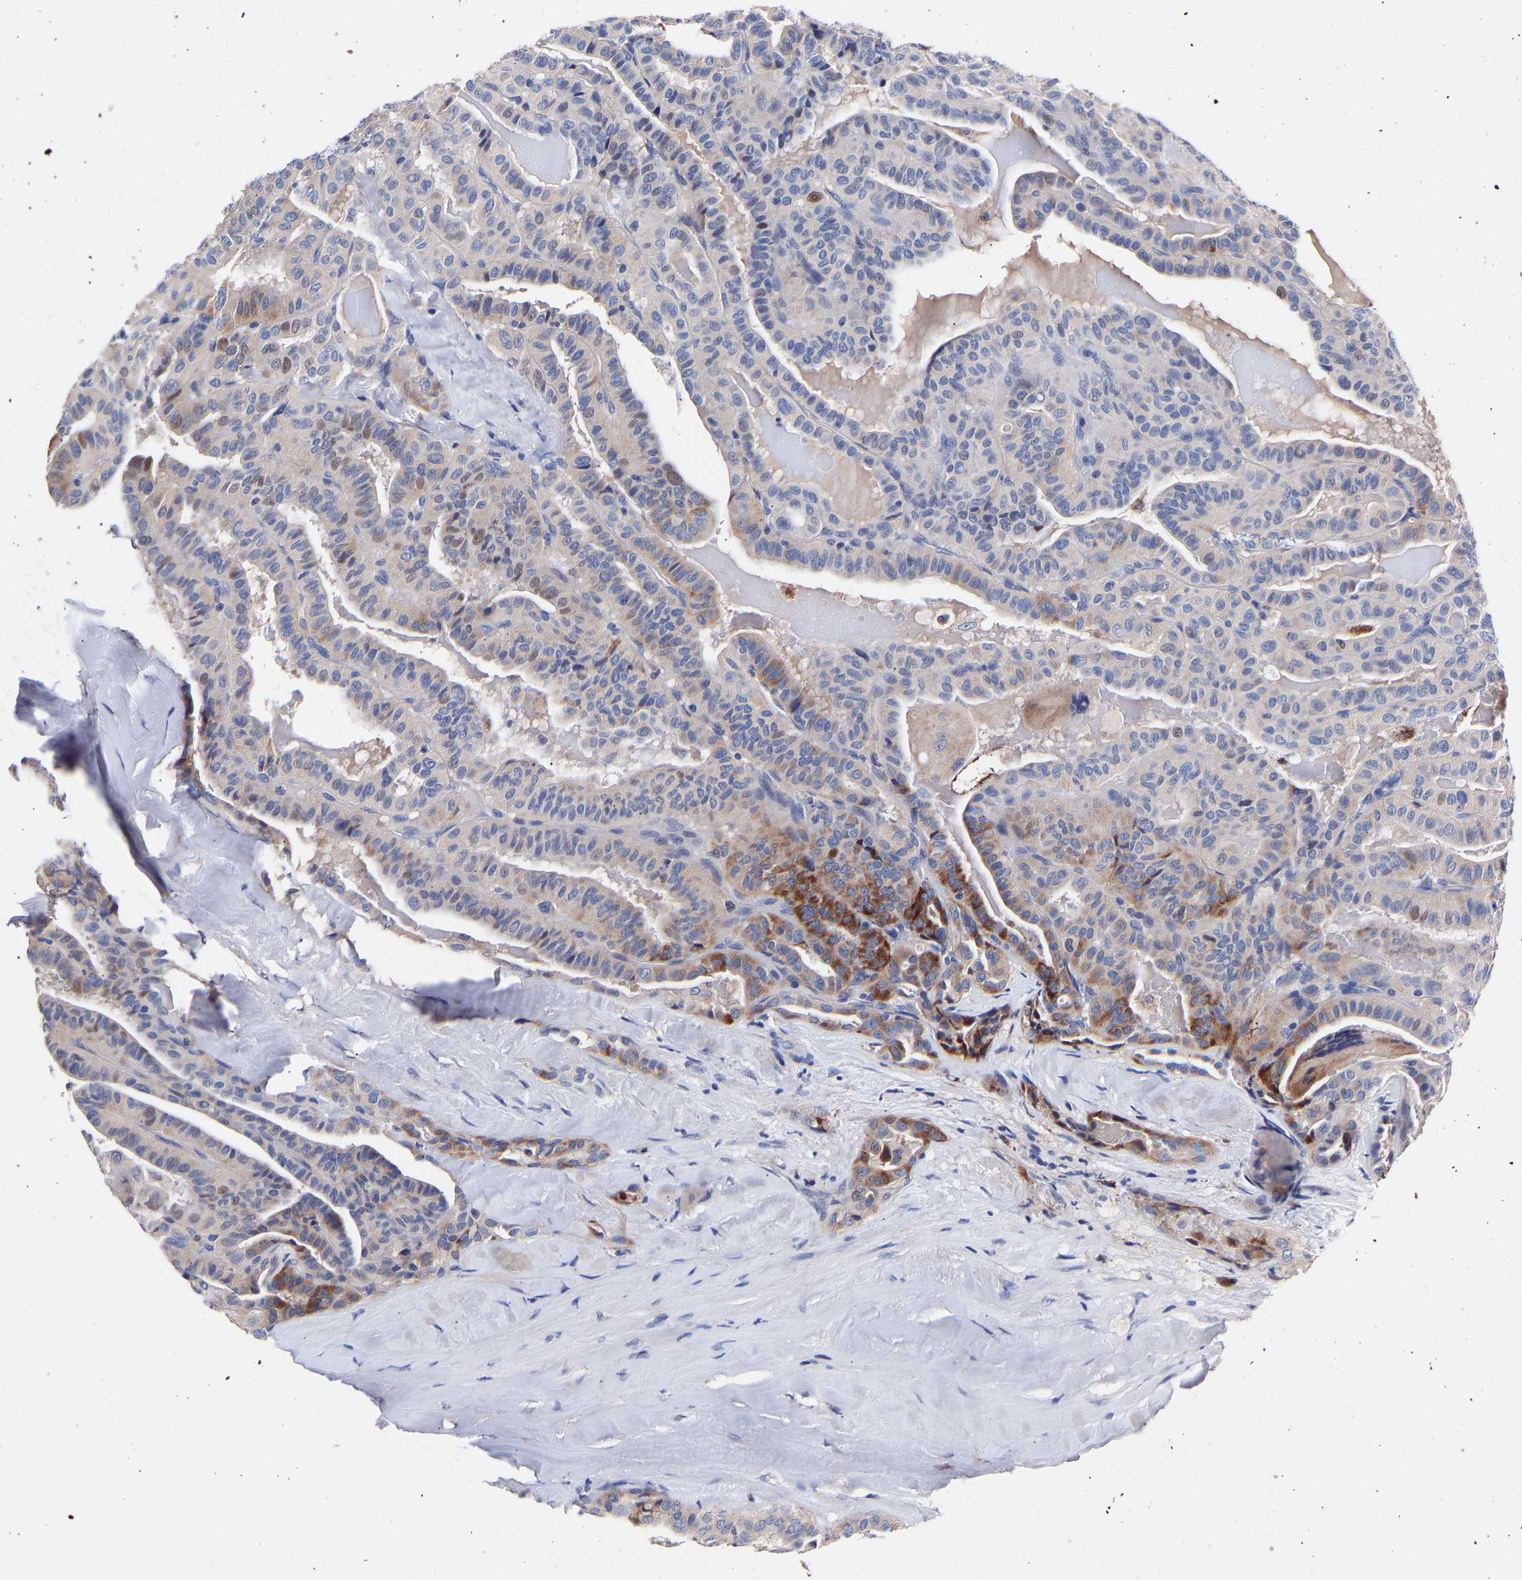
{"staining": {"intensity": "moderate", "quantity": "25%-75%", "location": "cytoplasmic/membranous,nuclear"}, "tissue": "thyroid cancer", "cell_type": "Tumor cells", "image_type": "cancer", "snomed": [{"axis": "morphology", "description": "Papillary adenocarcinoma, NOS"}, {"axis": "topography", "description": "Thyroid gland"}], "caption": "Protein positivity by IHC exhibits moderate cytoplasmic/membranous and nuclear positivity in about 25%-75% of tumor cells in thyroid cancer (papillary adenocarcinoma). Using DAB (brown) and hematoxylin (blue) stains, captured at high magnification using brightfield microscopy.", "gene": "SEM1", "patient": {"sex": "male", "age": 77}}